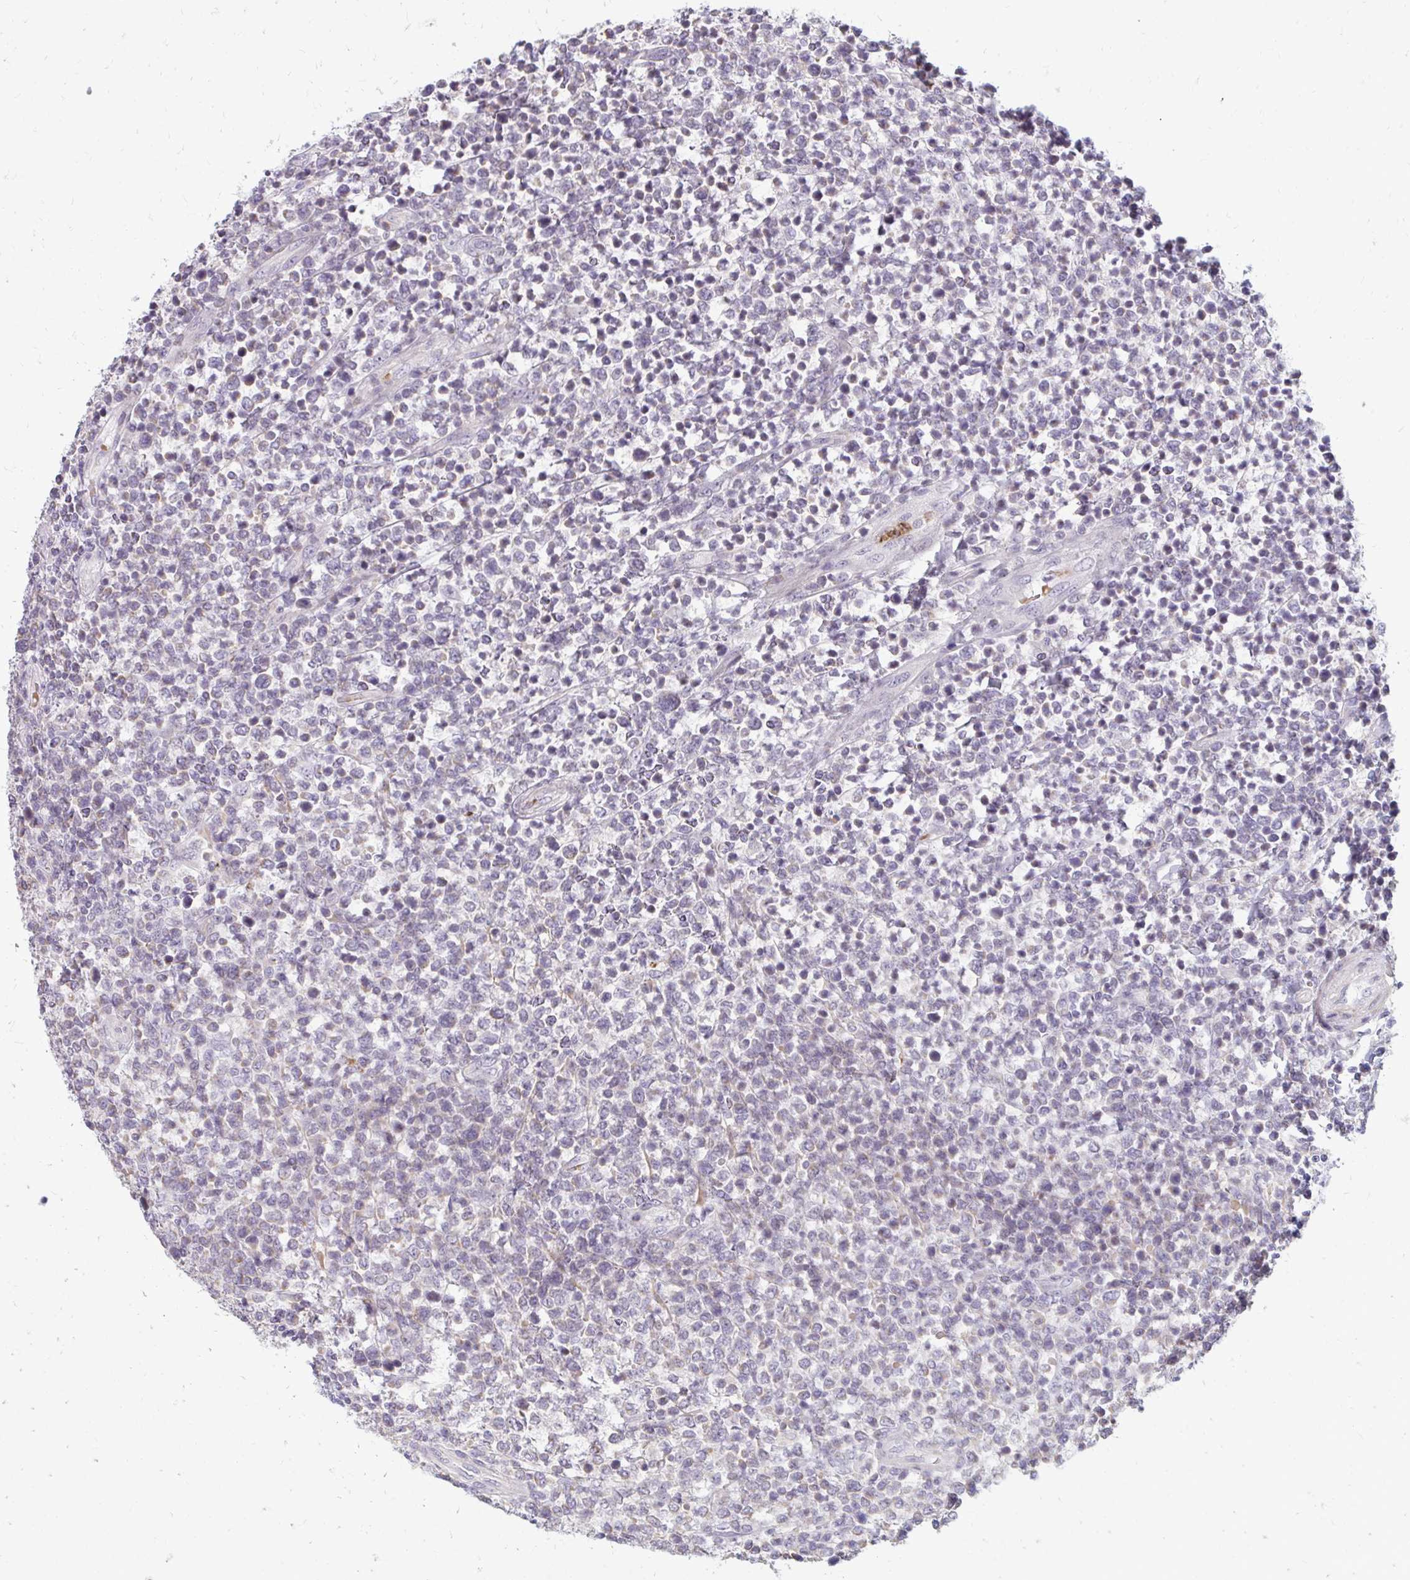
{"staining": {"intensity": "negative", "quantity": "none", "location": "none"}, "tissue": "lymphoma", "cell_type": "Tumor cells", "image_type": "cancer", "snomed": [{"axis": "morphology", "description": "Malignant lymphoma, non-Hodgkin's type, High grade"}, {"axis": "topography", "description": "Soft tissue"}], "caption": "Lymphoma stained for a protein using immunohistochemistry (IHC) reveals no staining tumor cells.", "gene": "RAB33A", "patient": {"sex": "female", "age": 56}}